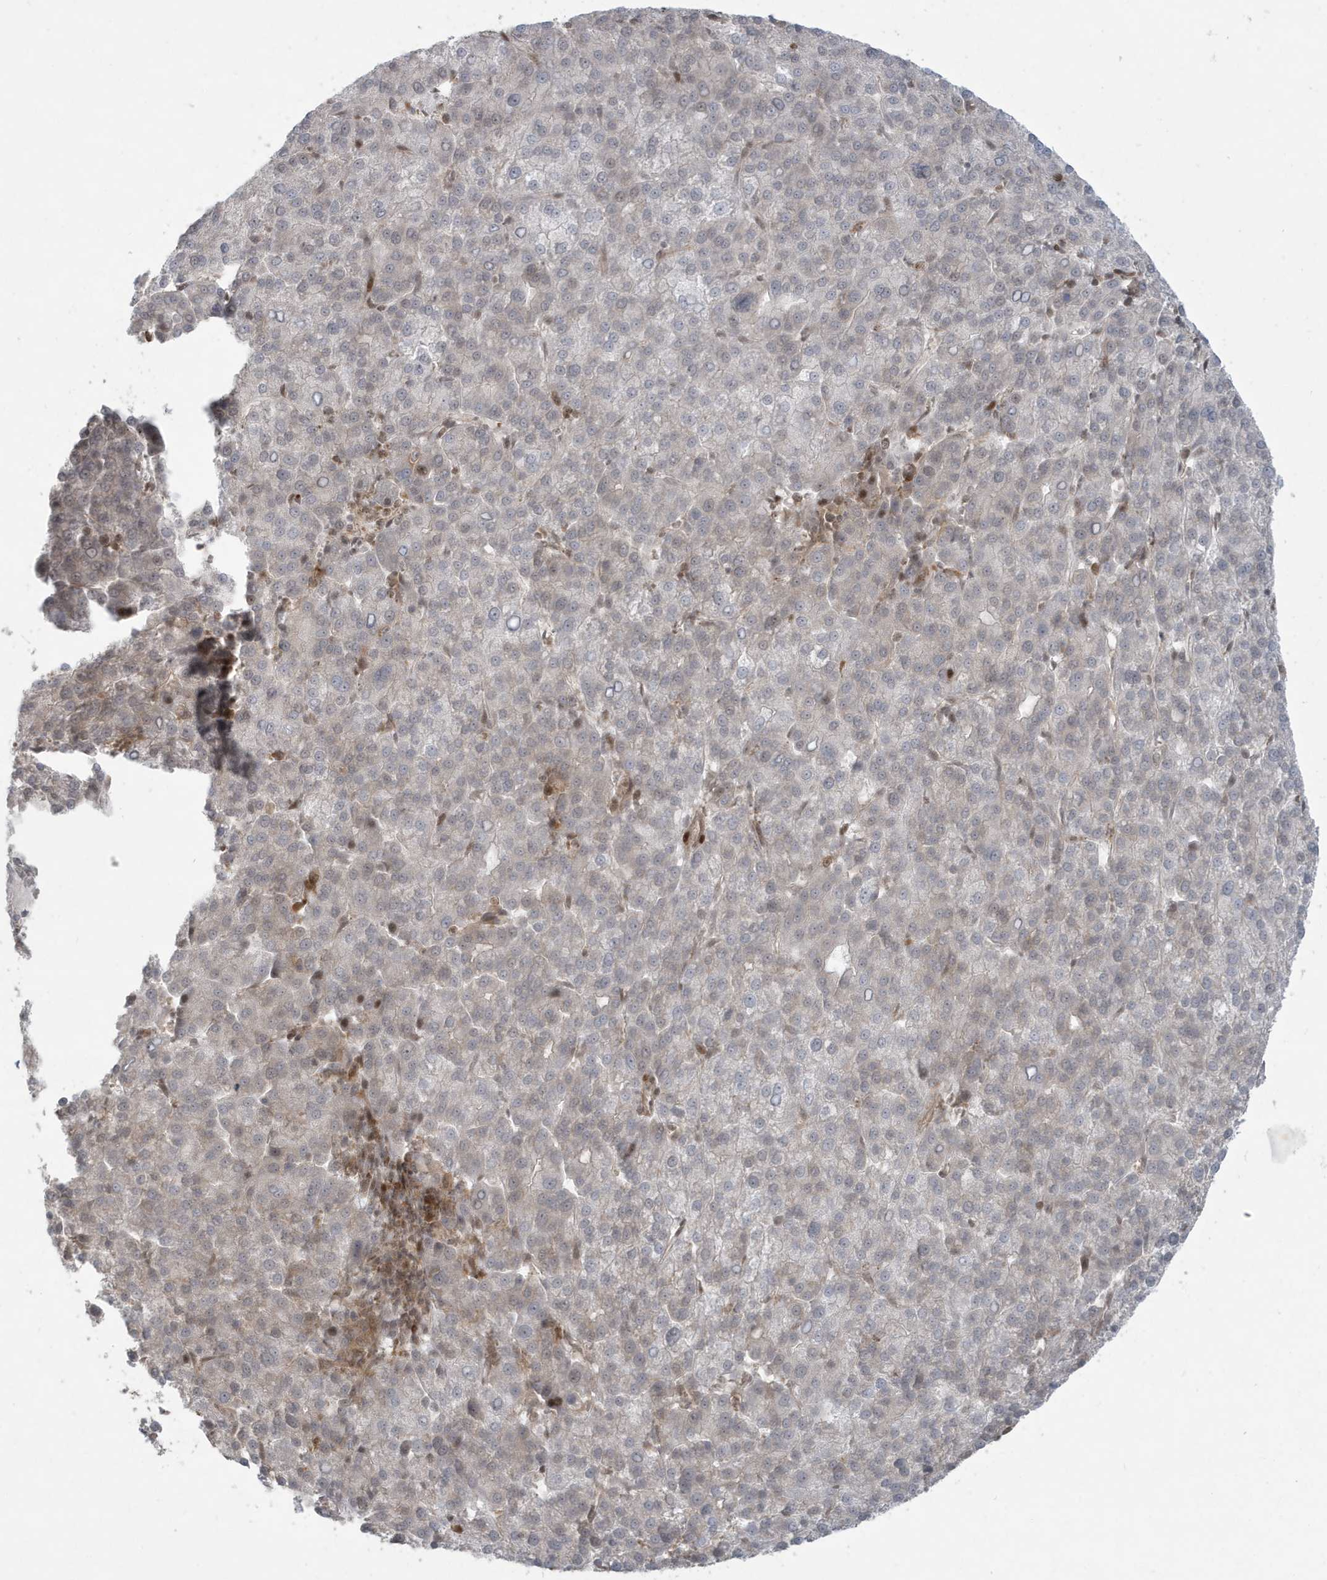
{"staining": {"intensity": "negative", "quantity": "none", "location": "none"}, "tissue": "liver cancer", "cell_type": "Tumor cells", "image_type": "cancer", "snomed": [{"axis": "morphology", "description": "Carcinoma, Hepatocellular, NOS"}, {"axis": "topography", "description": "Liver"}], "caption": "Immunohistochemical staining of human liver cancer (hepatocellular carcinoma) displays no significant expression in tumor cells.", "gene": "C1orf52", "patient": {"sex": "female", "age": 58}}